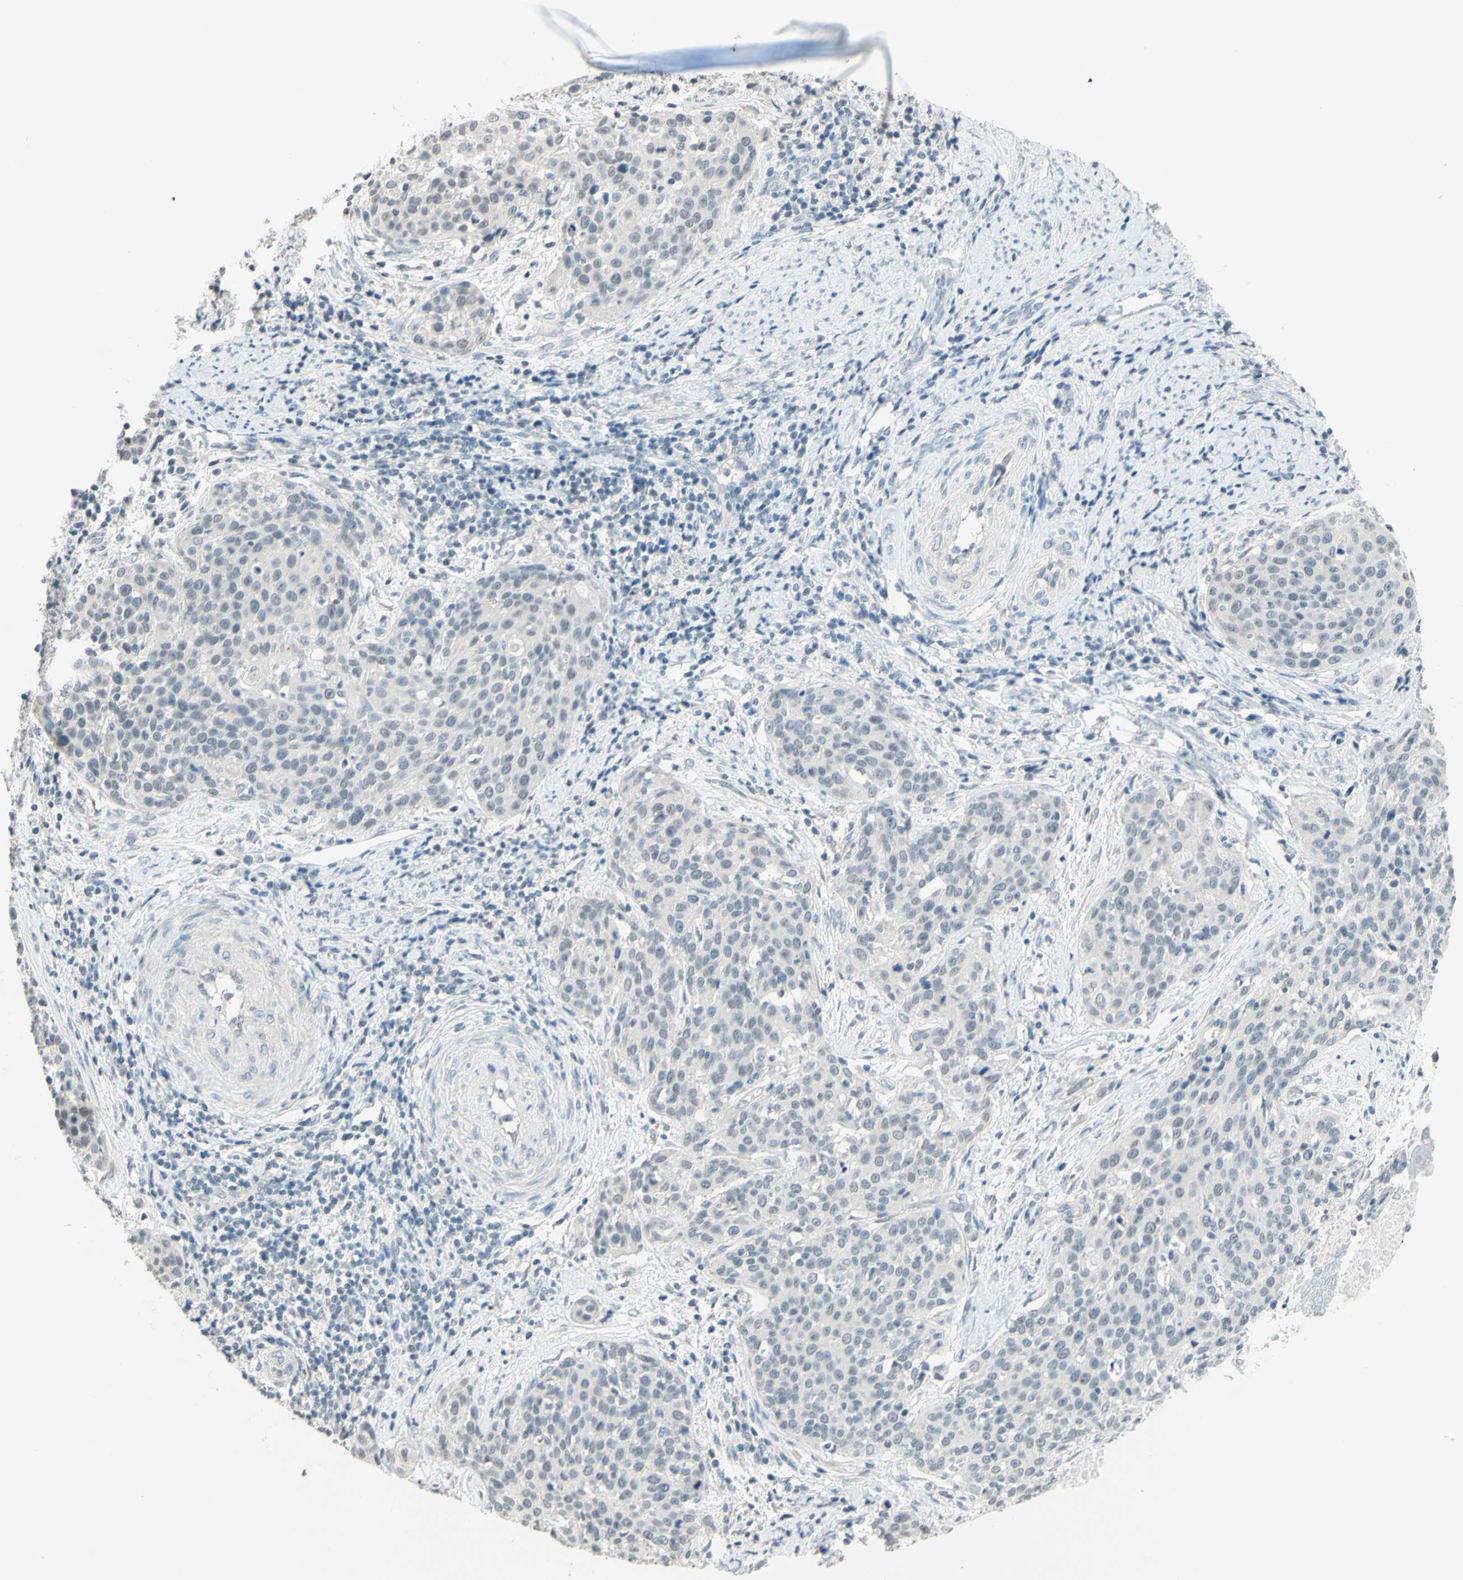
{"staining": {"intensity": "negative", "quantity": "none", "location": "none"}, "tissue": "cervical cancer", "cell_type": "Tumor cells", "image_type": "cancer", "snomed": [{"axis": "morphology", "description": "Squamous cell carcinoma, NOS"}, {"axis": "topography", "description": "Cervix"}], "caption": "Tumor cells are negative for brown protein staining in squamous cell carcinoma (cervical). (DAB immunohistochemistry (IHC), high magnification).", "gene": "MAG", "patient": {"sex": "female", "age": 38}}